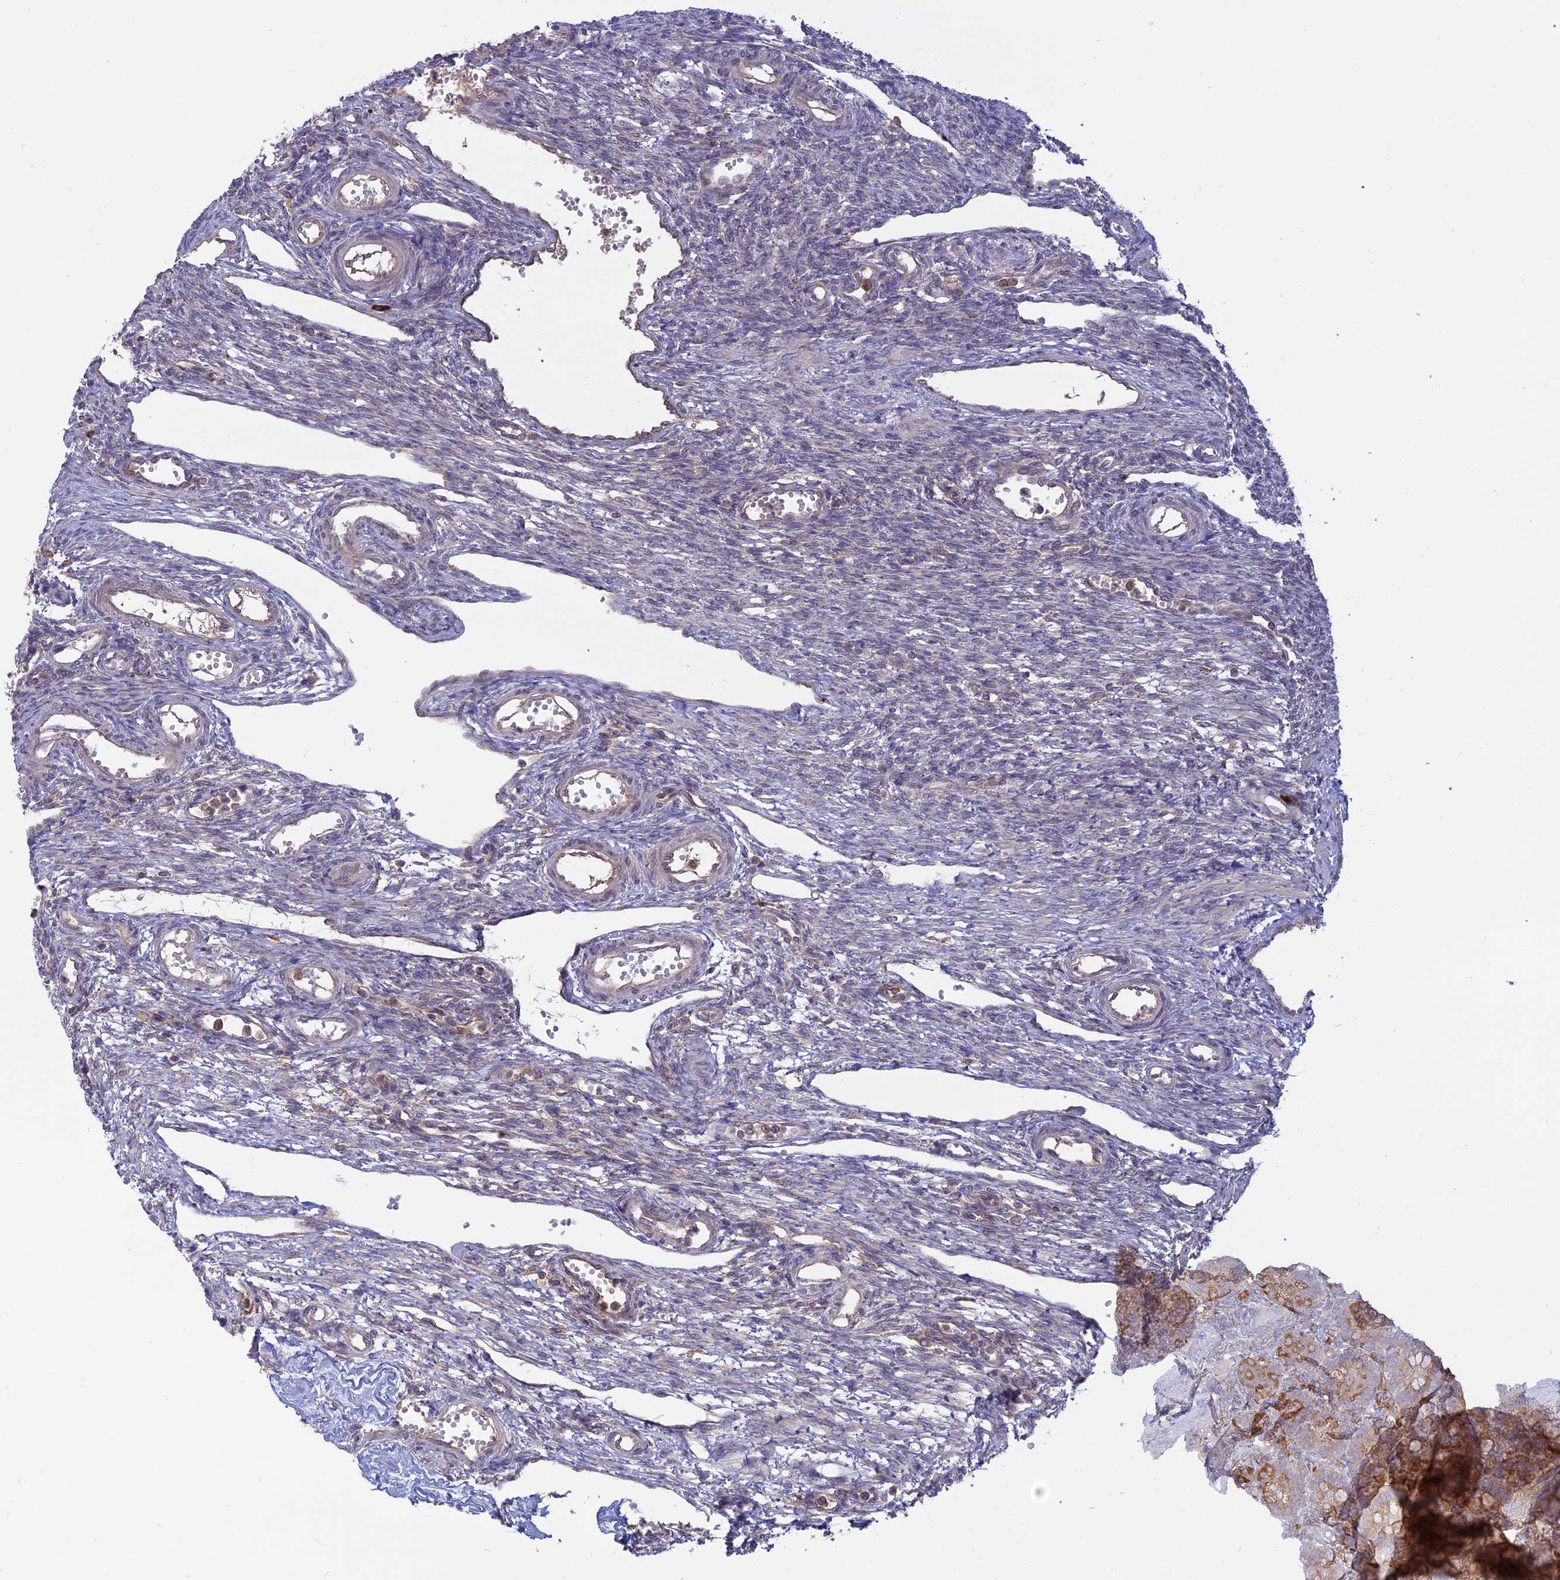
{"staining": {"intensity": "negative", "quantity": "none", "location": "none"}, "tissue": "ovary", "cell_type": "Ovarian stroma cells", "image_type": "normal", "snomed": [{"axis": "morphology", "description": "Normal tissue, NOS"}, {"axis": "morphology", "description": "Cyst, NOS"}, {"axis": "topography", "description": "Ovary"}], "caption": "IHC histopathology image of normal human ovary stained for a protein (brown), which demonstrates no expression in ovarian stroma cells. Nuclei are stained in blue.", "gene": "TMEM208", "patient": {"sex": "female", "age": 33}}